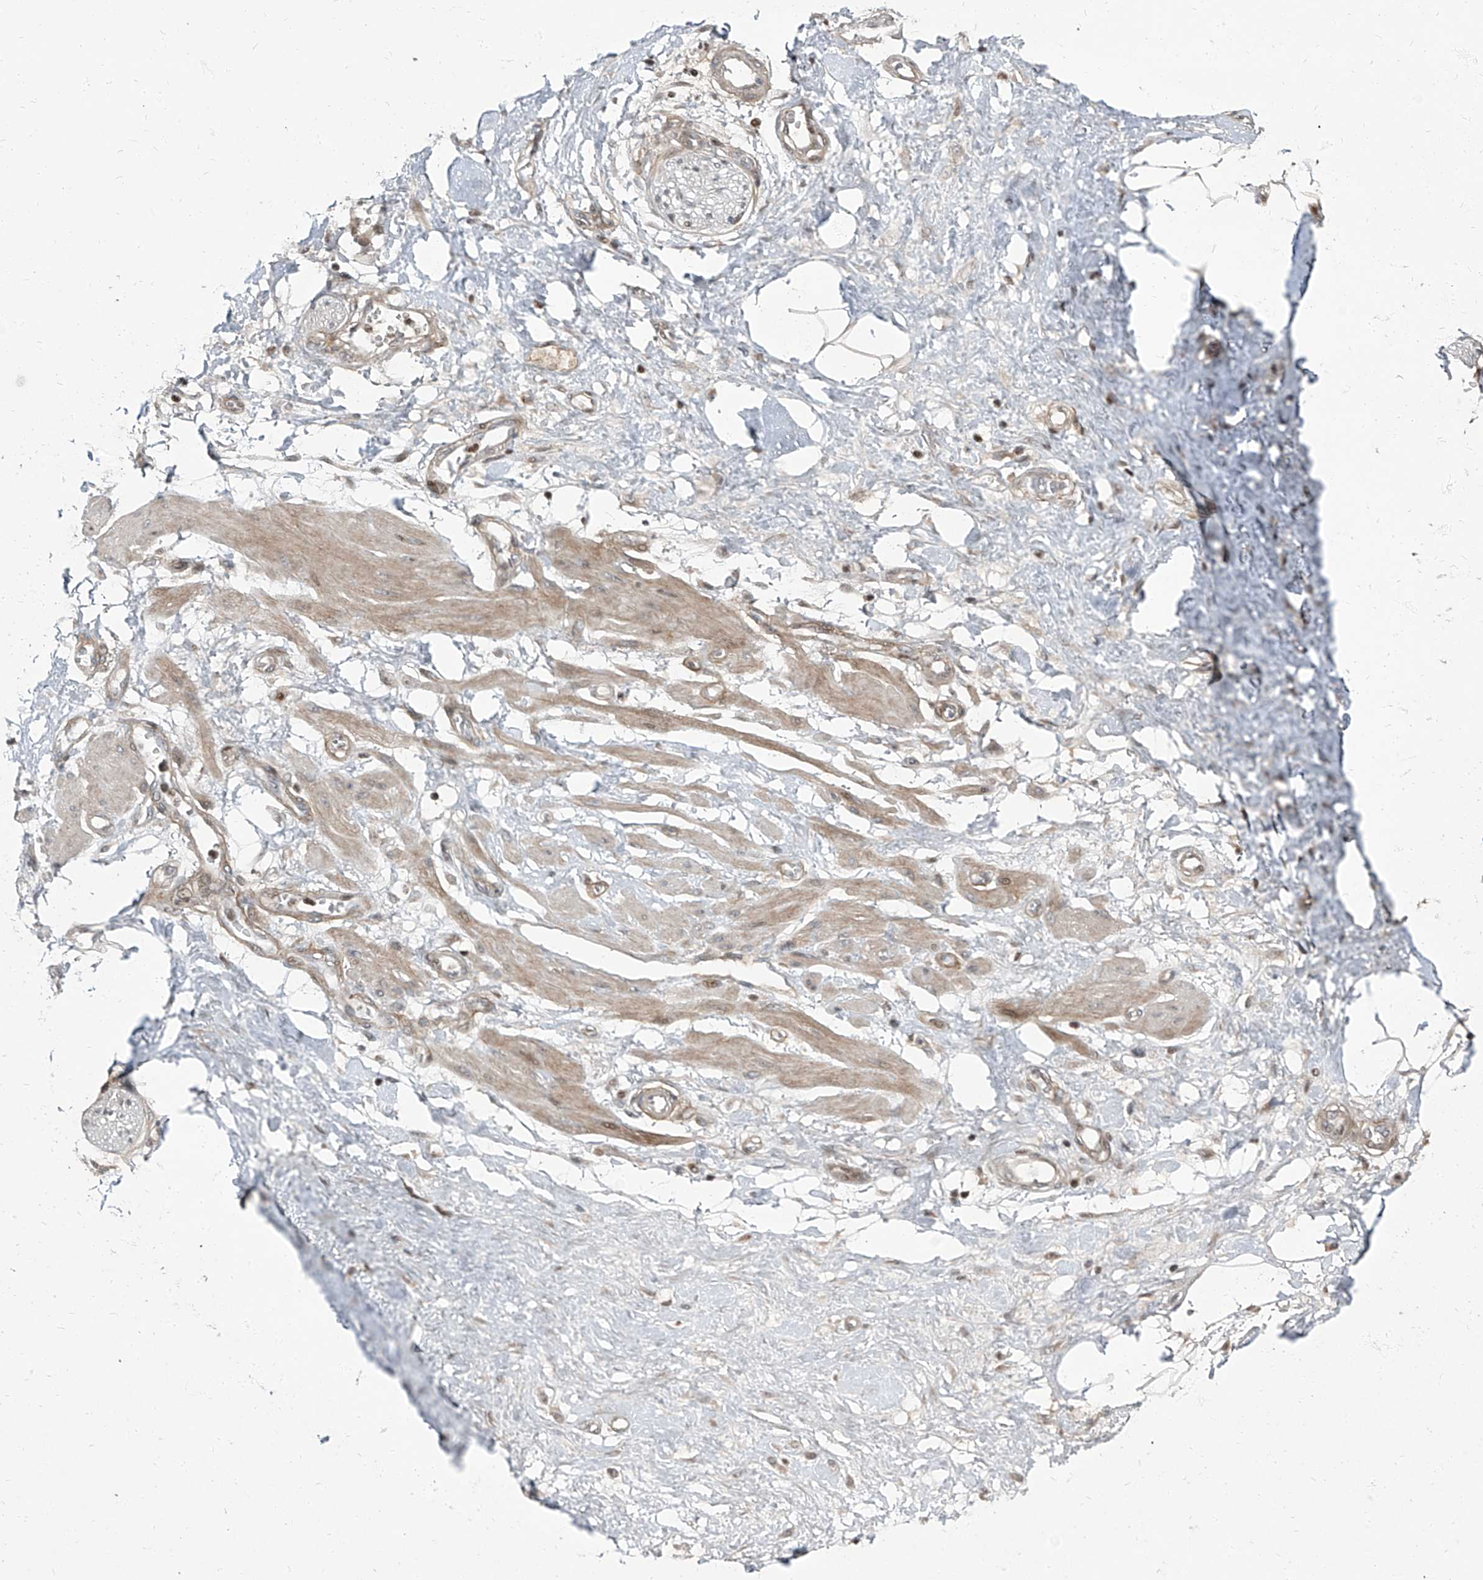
{"staining": {"intensity": "negative", "quantity": "none", "location": "none"}, "tissue": "soft tissue", "cell_type": "Chondrocytes", "image_type": "normal", "snomed": [{"axis": "morphology", "description": "Normal tissue, NOS"}, {"axis": "morphology", "description": "Adenocarcinoma, NOS"}, {"axis": "topography", "description": "Pancreas"}, {"axis": "topography", "description": "Peripheral nerve tissue"}], "caption": "This is an IHC photomicrograph of benign human soft tissue. There is no positivity in chondrocytes.", "gene": "HOXA3", "patient": {"sex": "male", "age": 59}}